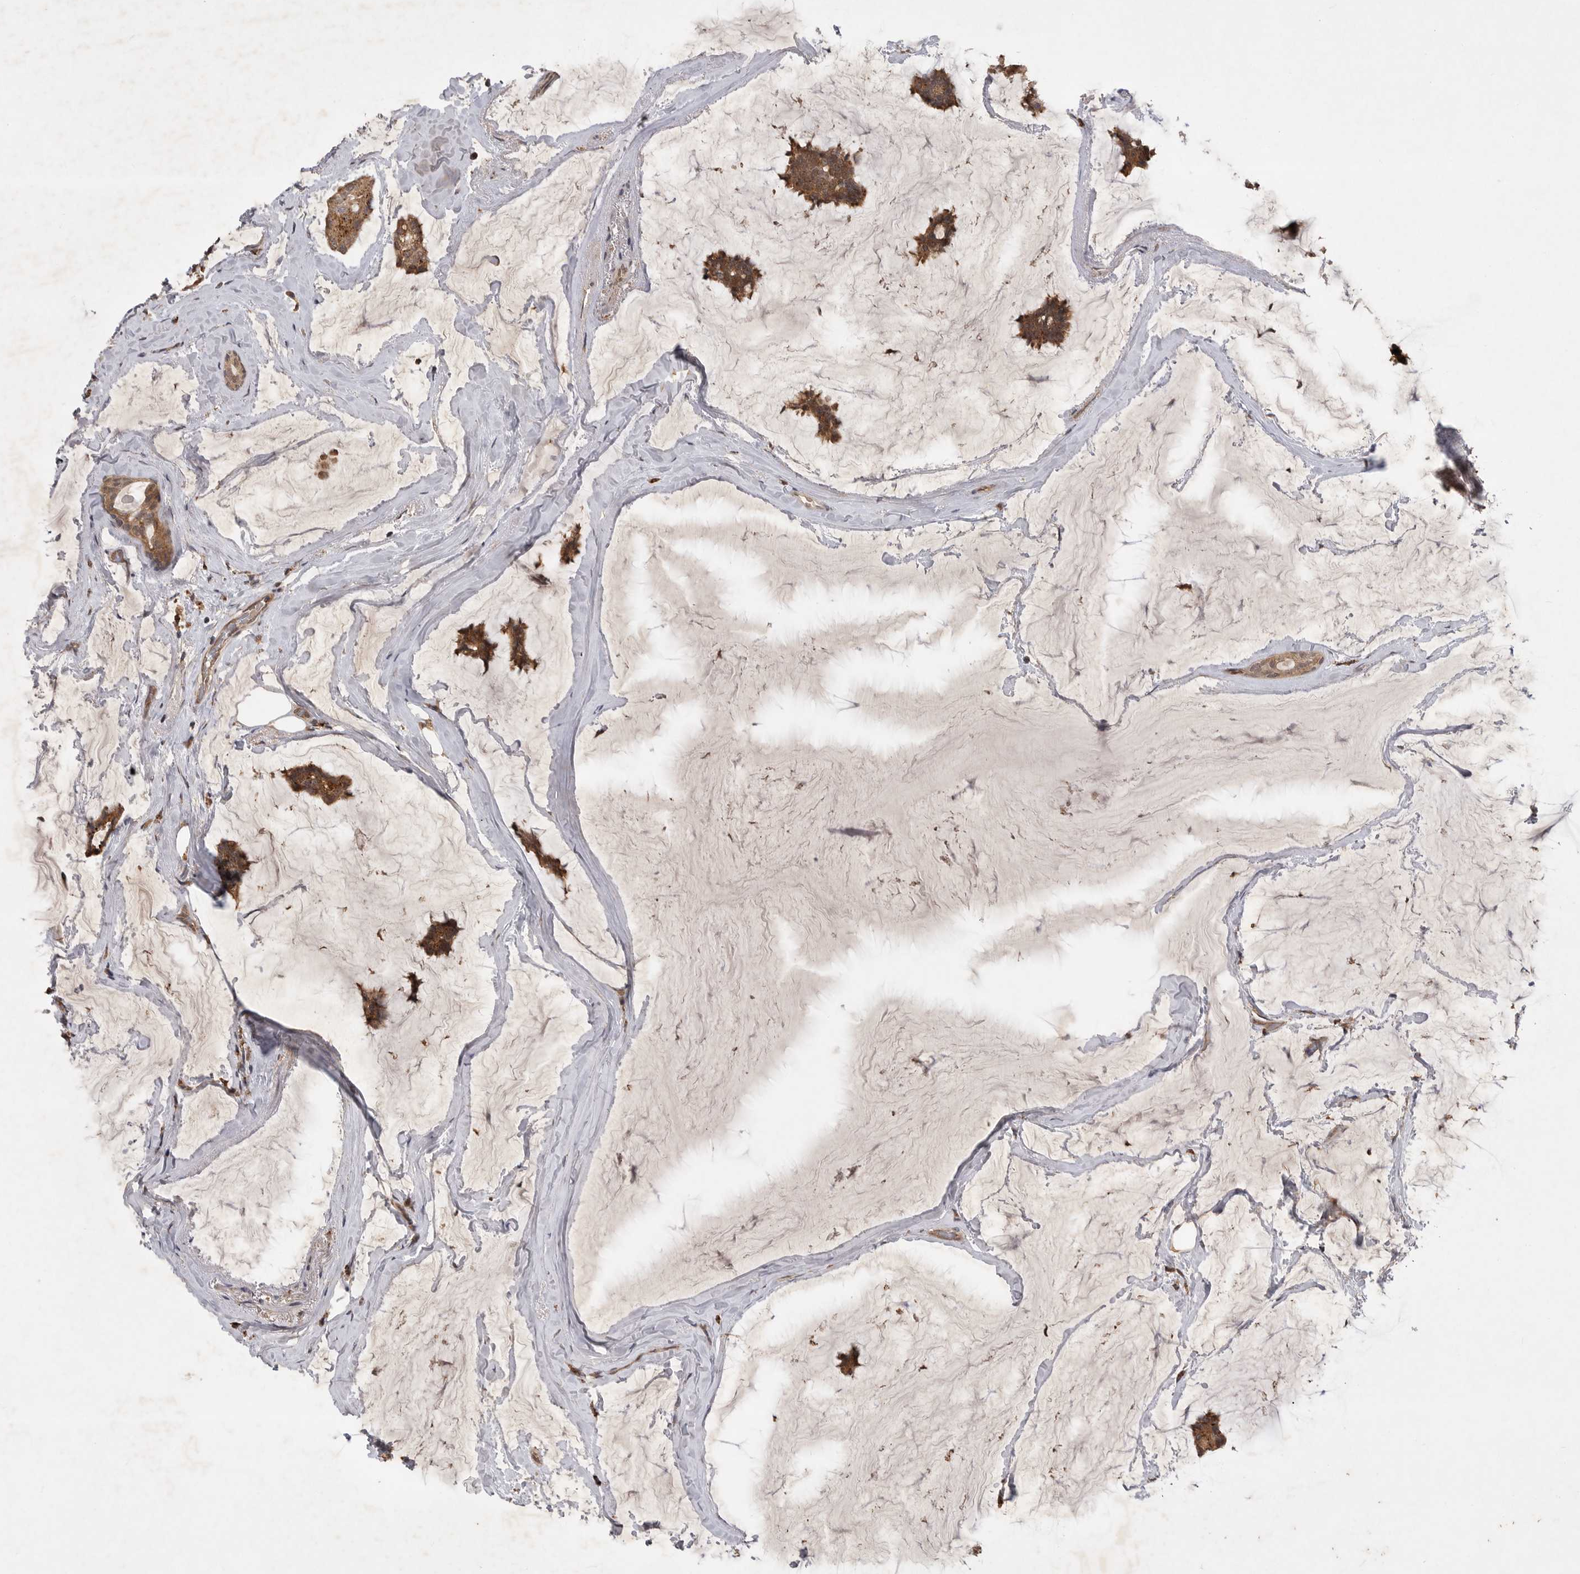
{"staining": {"intensity": "moderate", "quantity": ">75%", "location": "cytoplasmic/membranous"}, "tissue": "breast cancer", "cell_type": "Tumor cells", "image_type": "cancer", "snomed": [{"axis": "morphology", "description": "Duct carcinoma"}, {"axis": "topography", "description": "Breast"}], "caption": "Tumor cells exhibit moderate cytoplasmic/membranous positivity in approximately >75% of cells in breast cancer (invasive ductal carcinoma).", "gene": "ZNF232", "patient": {"sex": "female", "age": 93}}